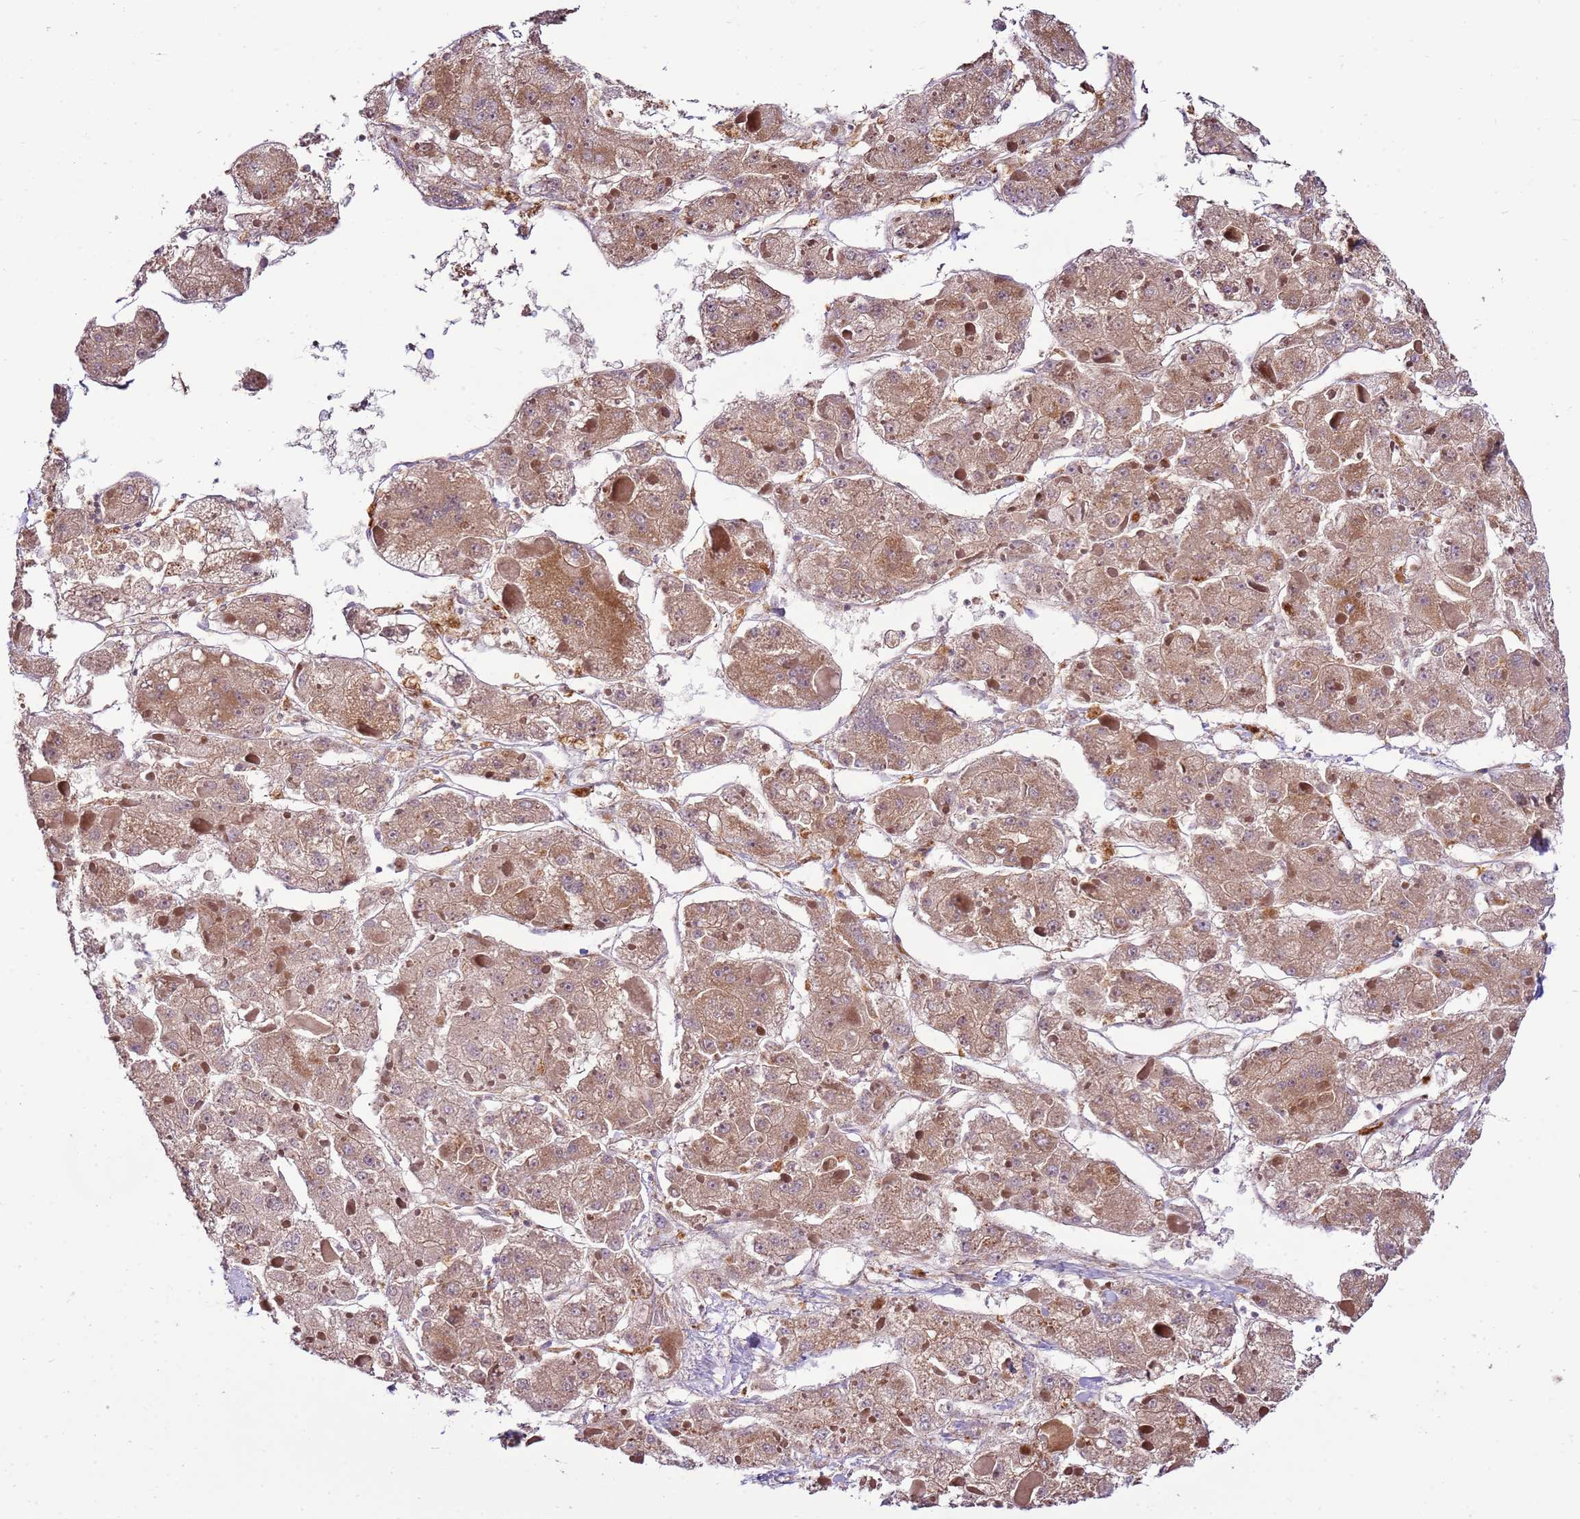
{"staining": {"intensity": "moderate", "quantity": "25%-75%", "location": "cytoplasmic/membranous"}, "tissue": "liver cancer", "cell_type": "Tumor cells", "image_type": "cancer", "snomed": [{"axis": "morphology", "description": "Carcinoma, Hepatocellular, NOS"}, {"axis": "topography", "description": "Liver"}], "caption": "Protein staining of liver cancer (hepatocellular carcinoma) tissue displays moderate cytoplasmic/membranous staining in about 25%-75% of tumor cells. The staining was performed using DAB (3,3'-diaminobenzidine) to visualize the protein expression in brown, while the nuclei were stained in blue with hematoxylin (Magnification: 20x).", "gene": "ZNF624", "patient": {"sex": "female", "age": 73}}